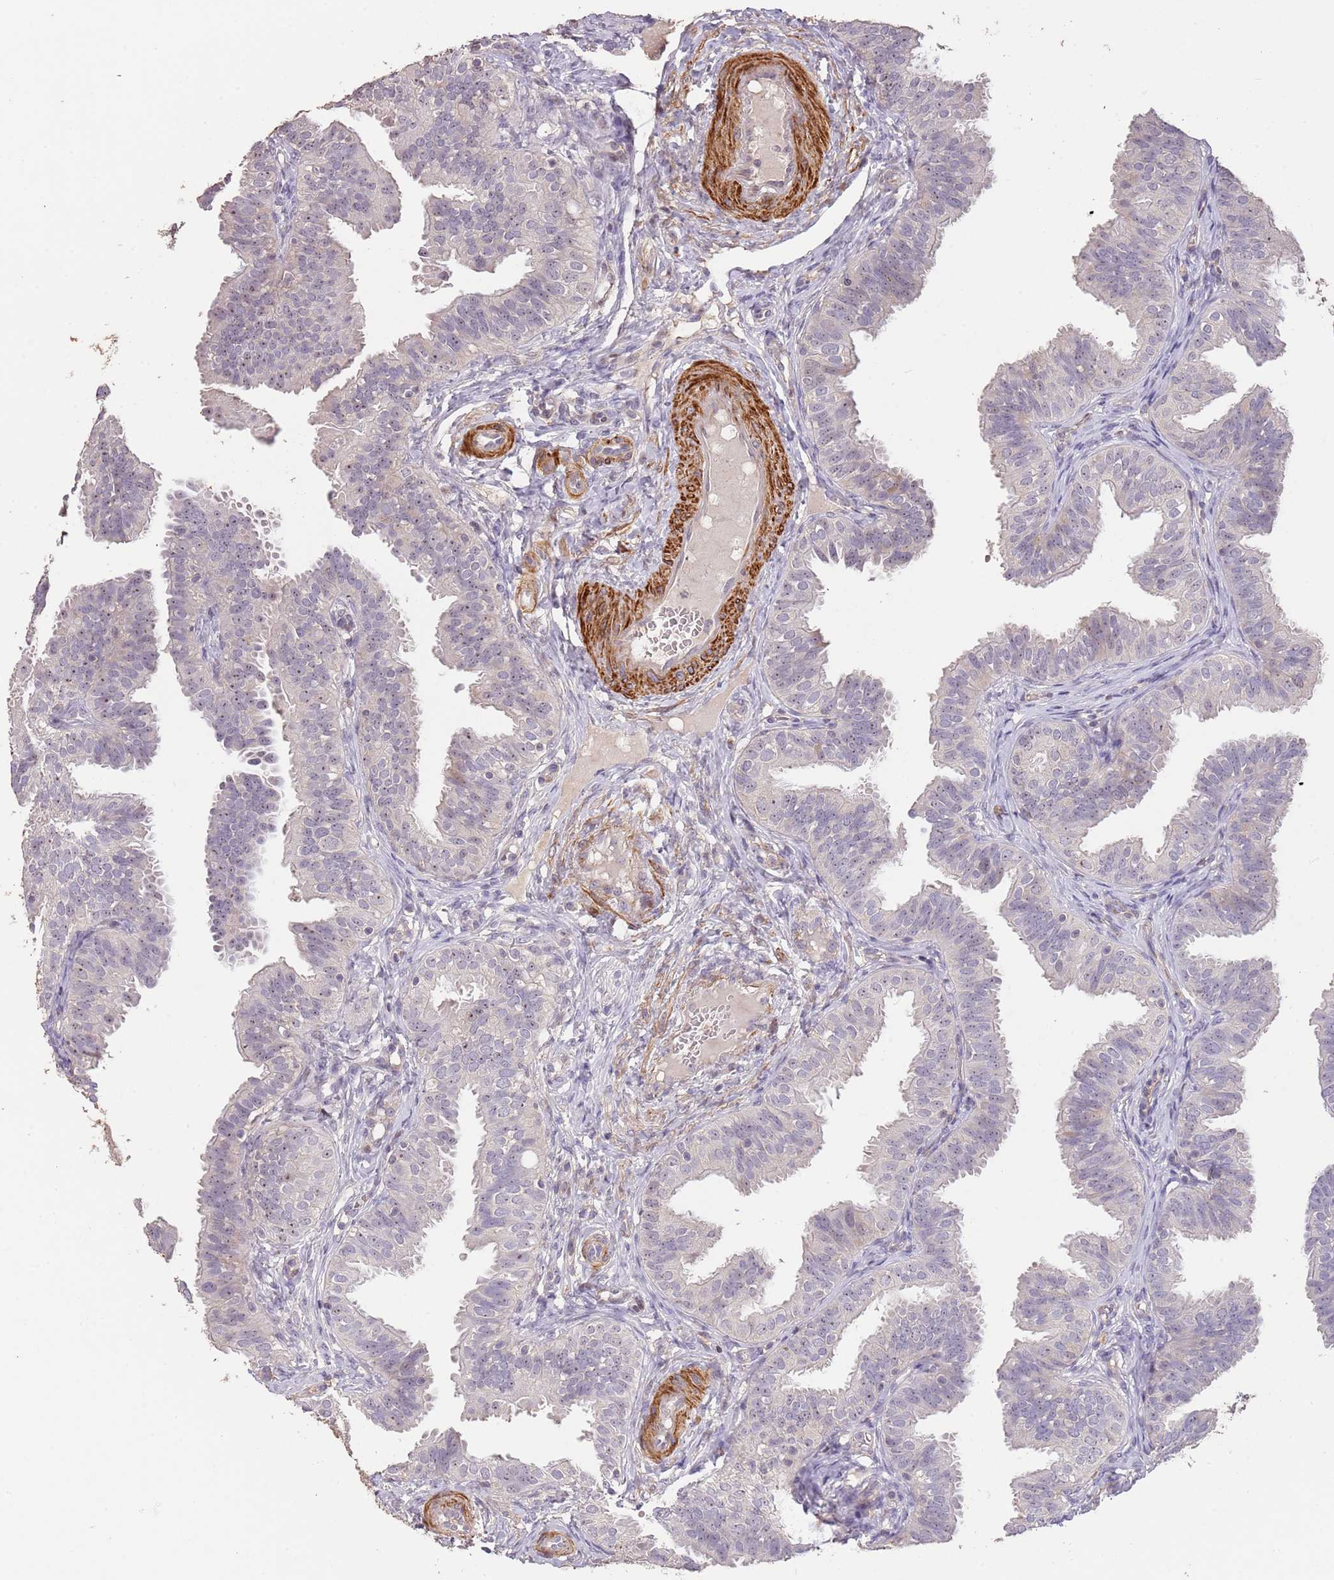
{"staining": {"intensity": "moderate", "quantity": "25%-75%", "location": "nuclear"}, "tissue": "fallopian tube", "cell_type": "Glandular cells", "image_type": "normal", "snomed": [{"axis": "morphology", "description": "Normal tissue, NOS"}, {"axis": "topography", "description": "Fallopian tube"}], "caption": "High-magnification brightfield microscopy of benign fallopian tube stained with DAB (brown) and counterstained with hematoxylin (blue). glandular cells exhibit moderate nuclear expression is seen in about25%-75% of cells.", "gene": "ADTRP", "patient": {"sex": "female", "age": 35}}